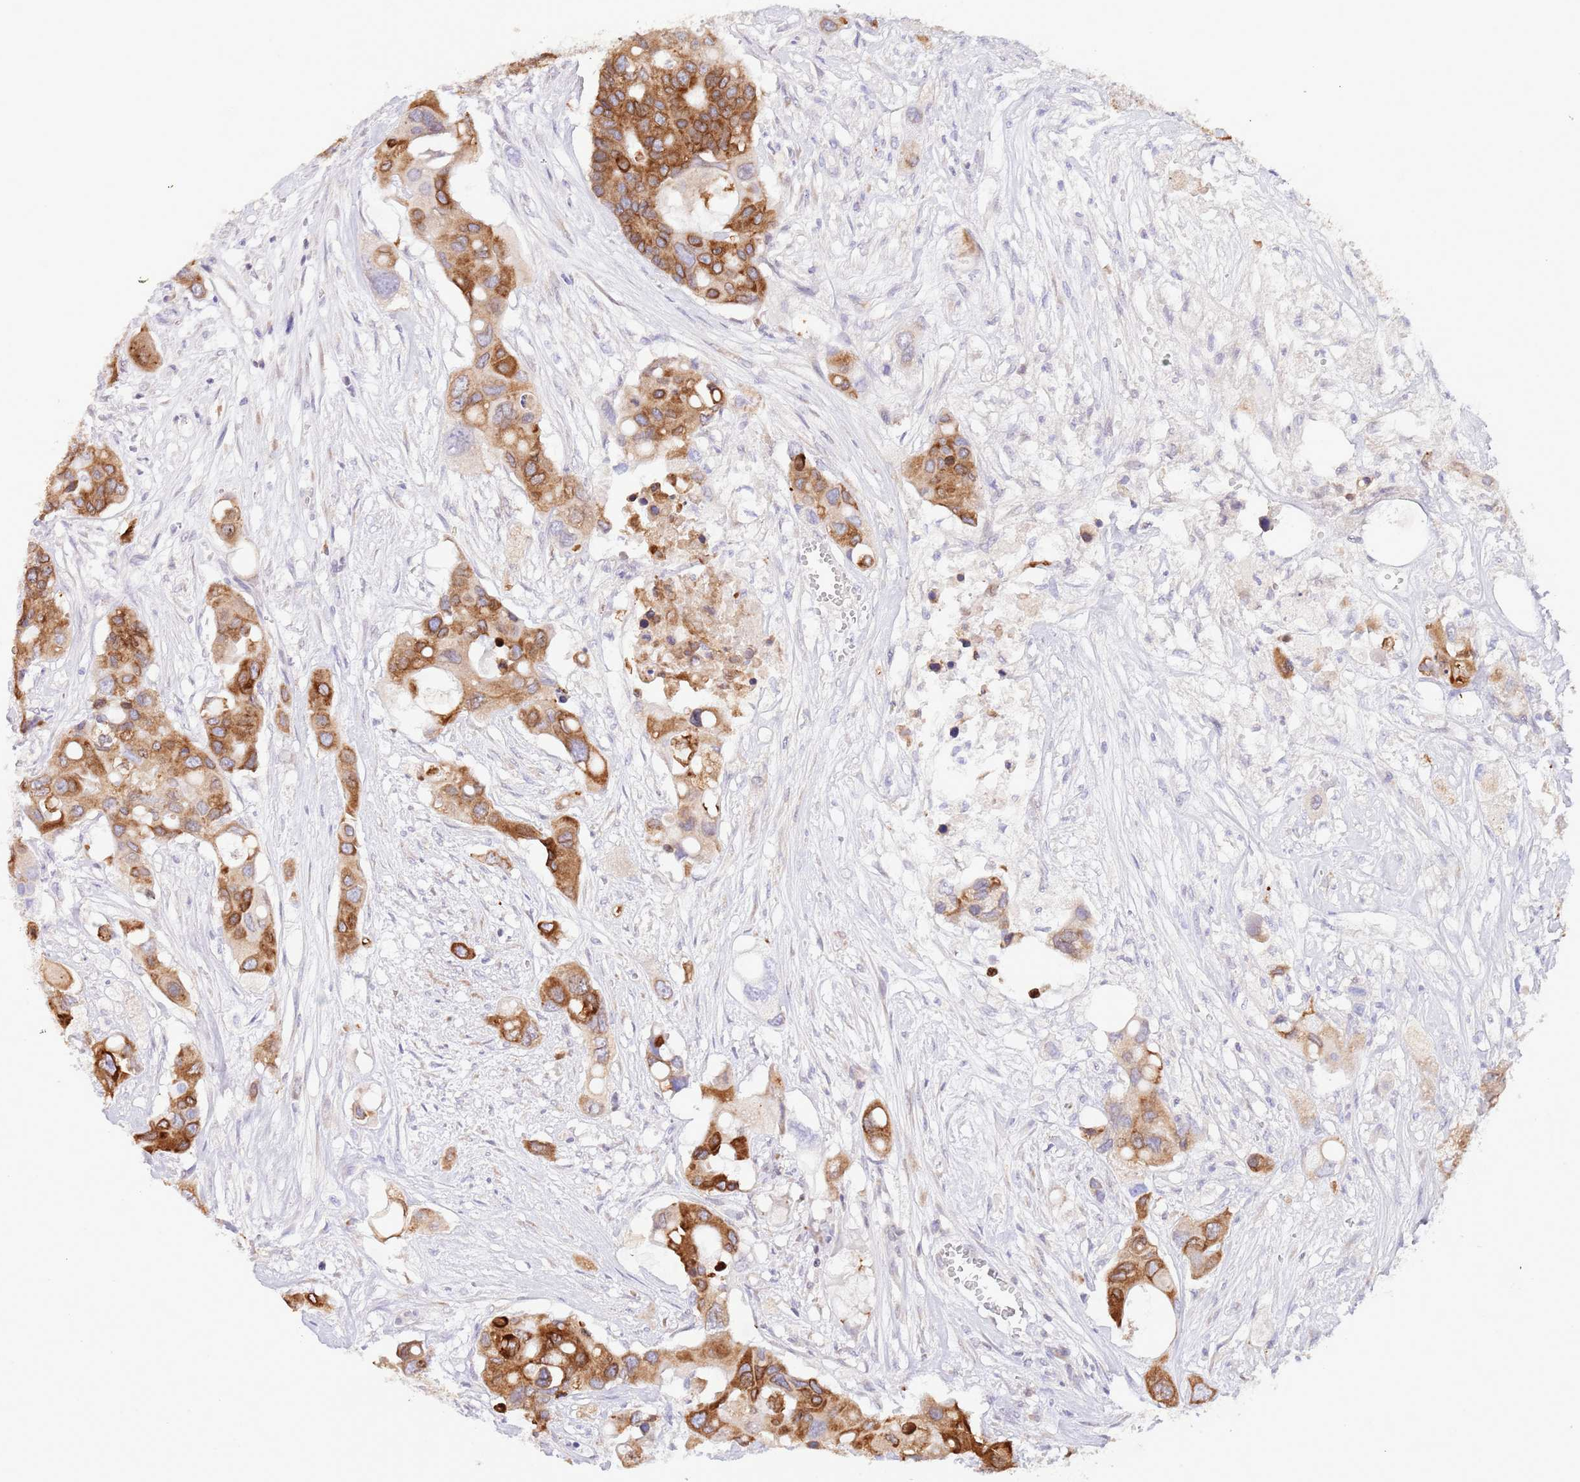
{"staining": {"intensity": "strong", "quantity": ">75%", "location": "cytoplasmic/membranous"}, "tissue": "colorectal cancer", "cell_type": "Tumor cells", "image_type": "cancer", "snomed": [{"axis": "morphology", "description": "Adenocarcinoma, NOS"}, {"axis": "topography", "description": "Colon"}], "caption": "Immunohistochemical staining of human colorectal adenocarcinoma demonstrates high levels of strong cytoplasmic/membranous protein staining in approximately >75% of tumor cells.", "gene": "EBPL", "patient": {"sex": "male", "age": 77}}